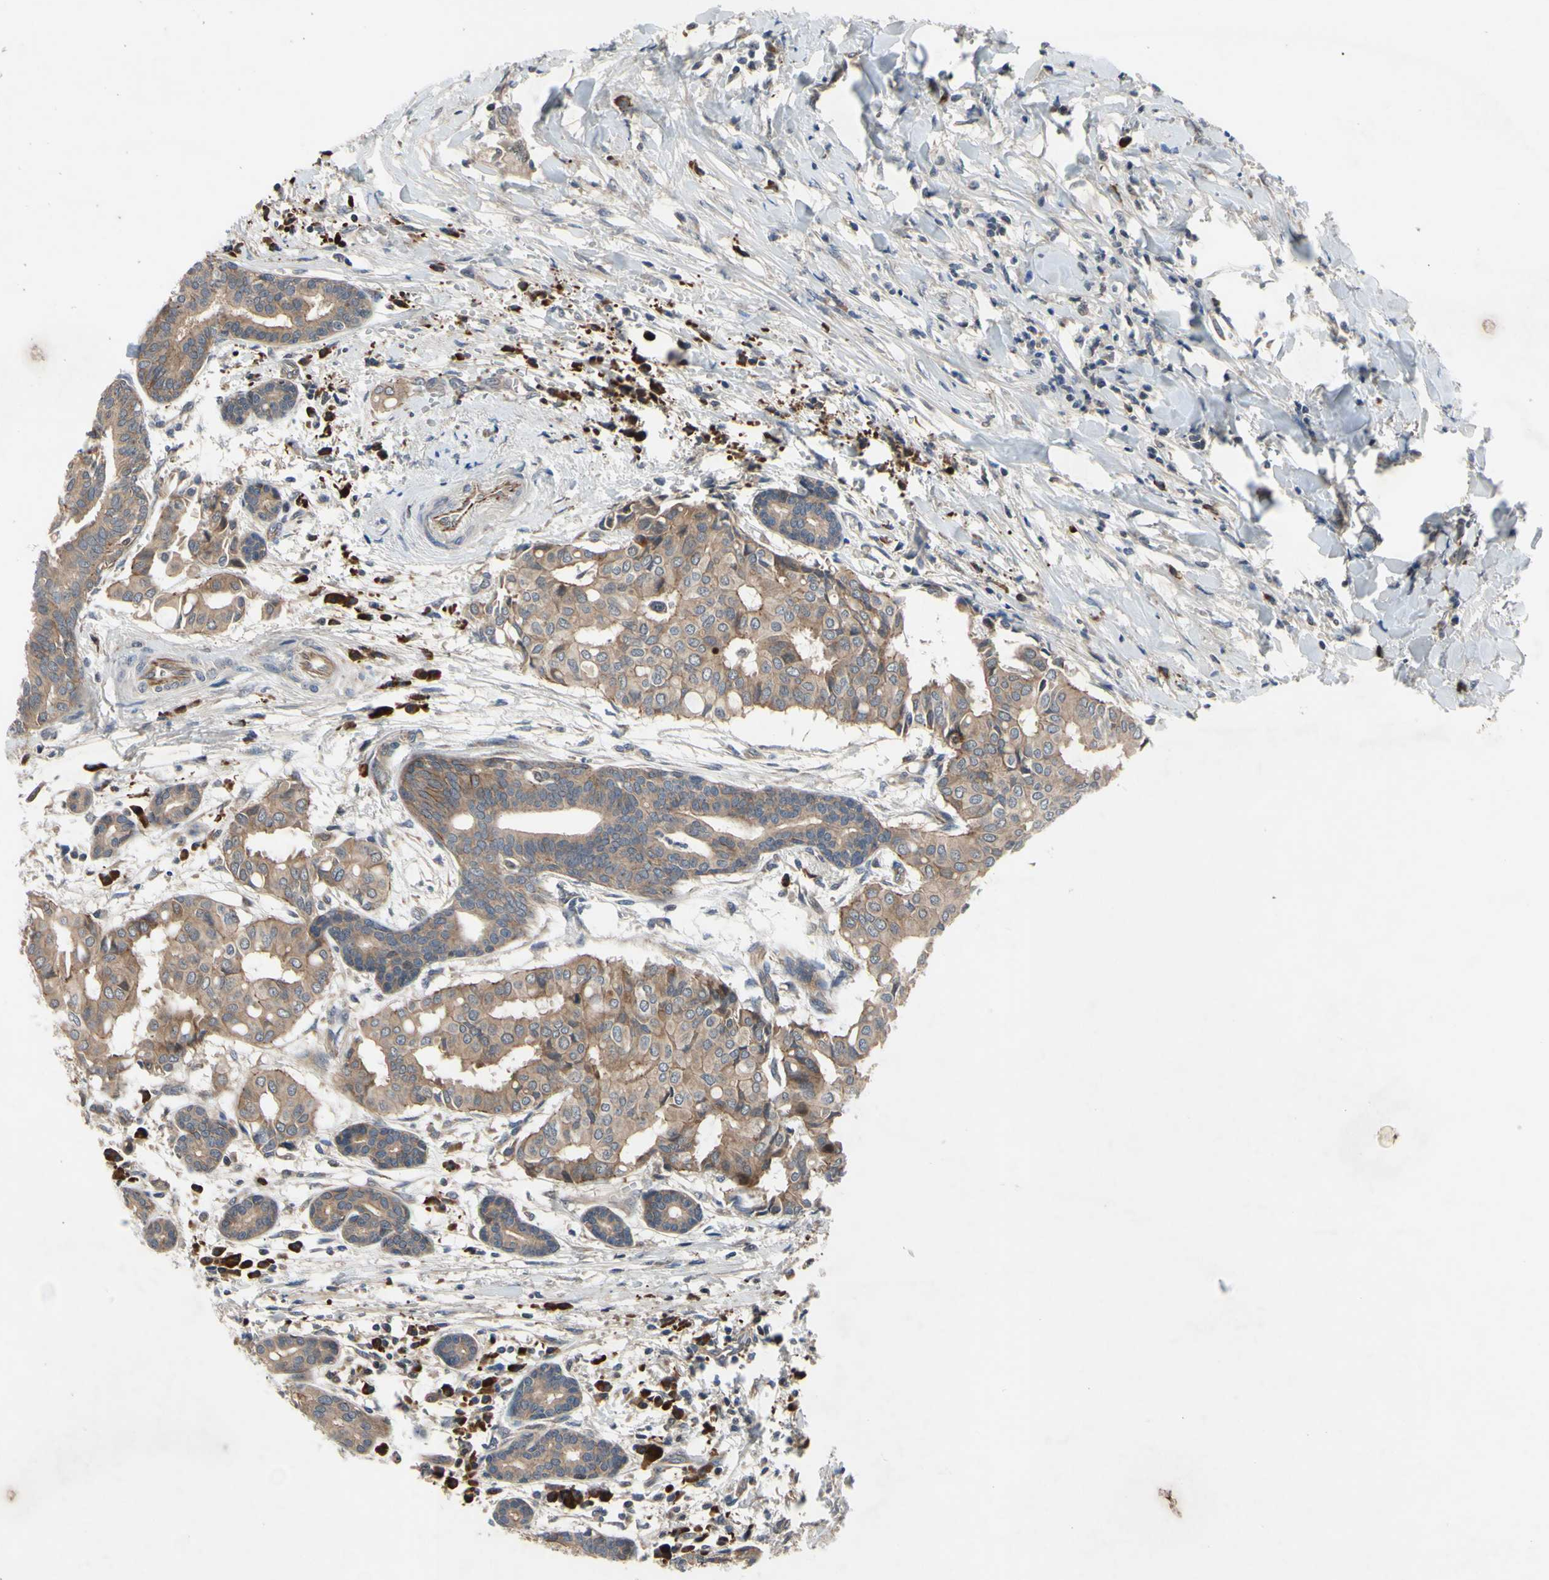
{"staining": {"intensity": "moderate", "quantity": ">75%", "location": "cytoplasmic/membranous"}, "tissue": "head and neck cancer", "cell_type": "Tumor cells", "image_type": "cancer", "snomed": [{"axis": "morphology", "description": "Adenocarcinoma, NOS"}, {"axis": "topography", "description": "Salivary gland"}, {"axis": "topography", "description": "Head-Neck"}], "caption": "Immunohistochemical staining of human head and neck cancer displays medium levels of moderate cytoplasmic/membranous protein staining in about >75% of tumor cells.", "gene": "XIAP", "patient": {"sex": "female", "age": 59}}